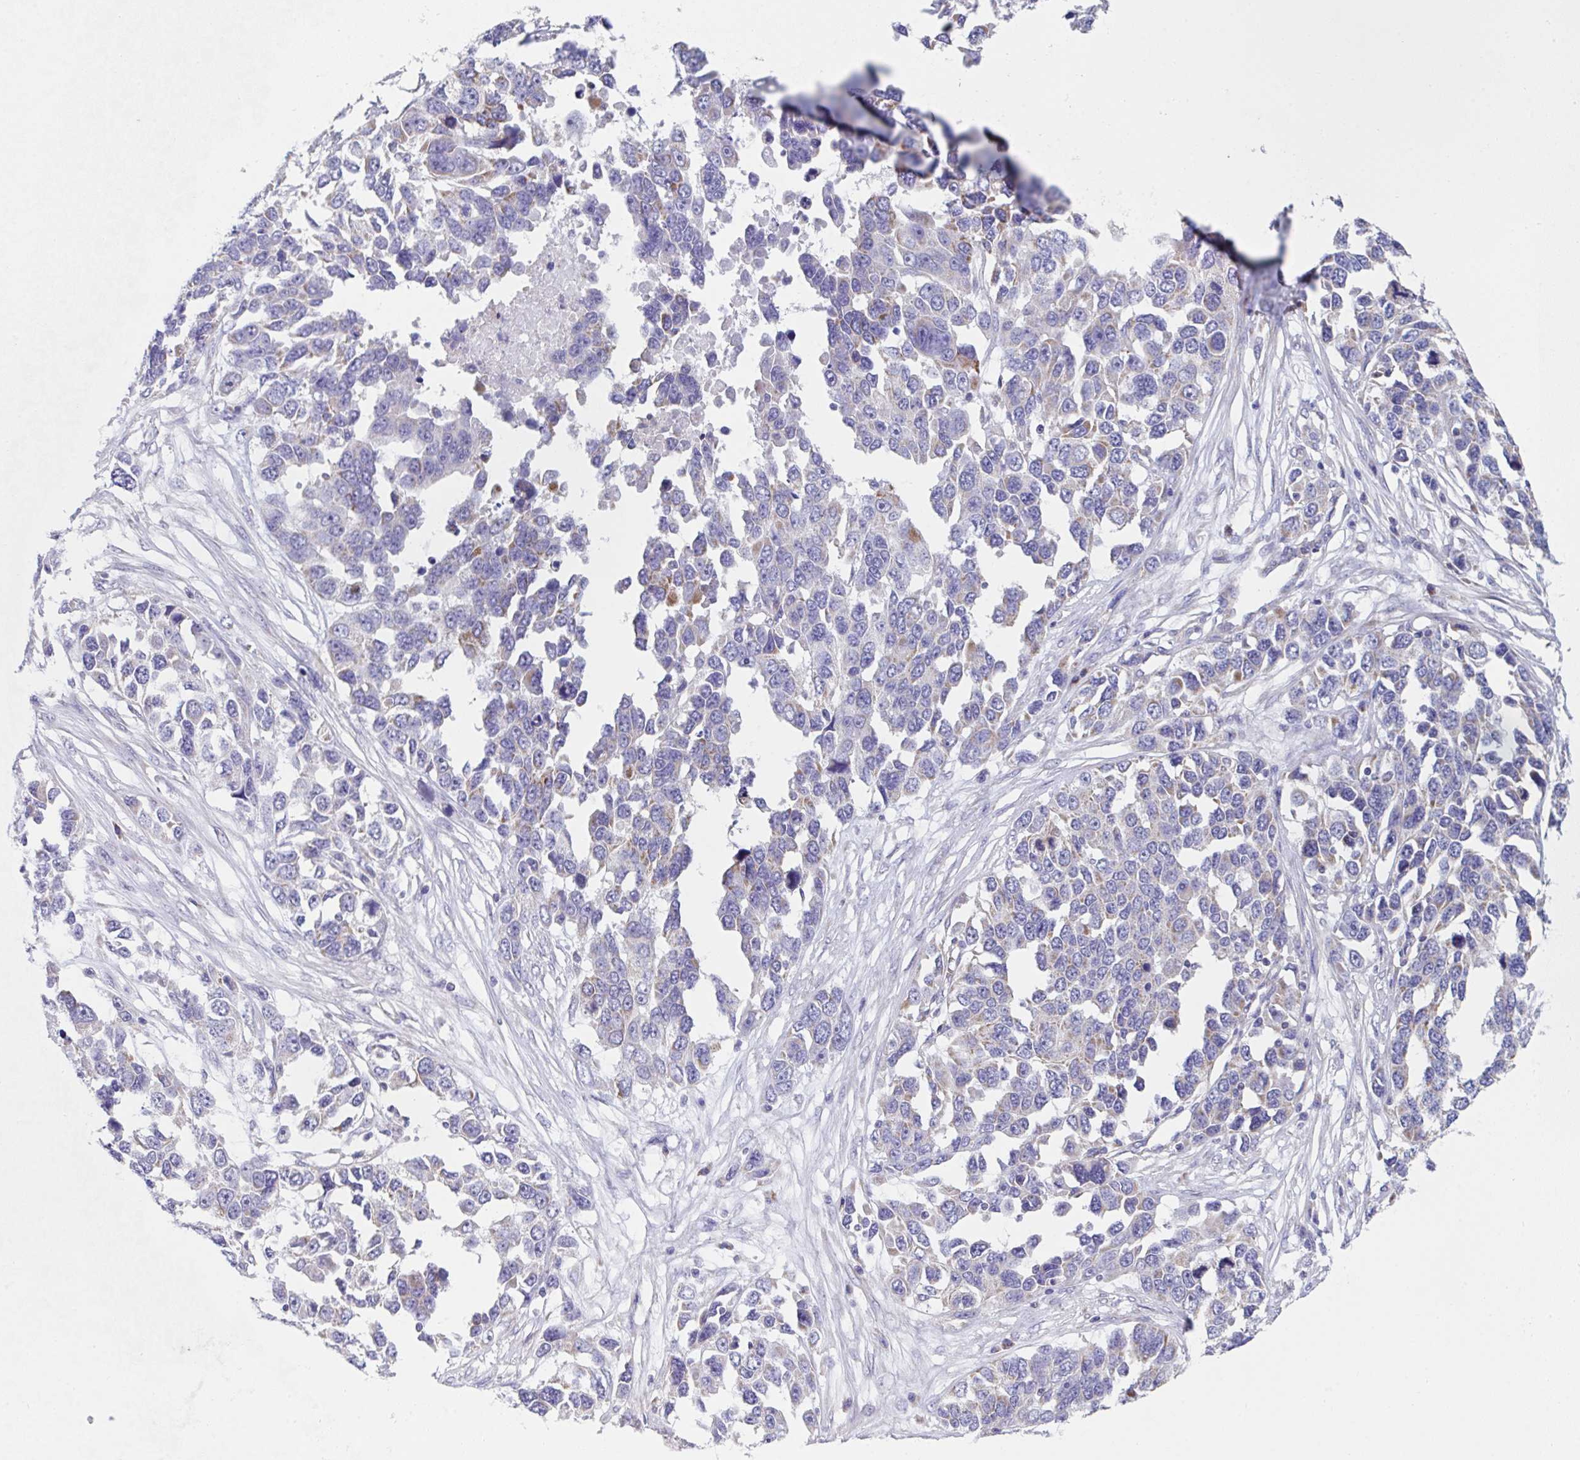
{"staining": {"intensity": "negative", "quantity": "none", "location": "none"}, "tissue": "ovarian cancer", "cell_type": "Tumor cells", "image_type": "cancer", "snomed": [{"axis": "morphology", "description": "Cystadenocarcinoma, serous, NOS"}, {"axis": "topography", "description": "Ovary"}], "caption": "Immunohistochemistry (IHC) histopathology image of neoplastic tissue: ovarian serous cystadenocarcinoma stained with DAB exhibits no significant protein staining in tumor cells.", "gene": "NDUFA7", "patient": {"sex": "female", "age": 76}}